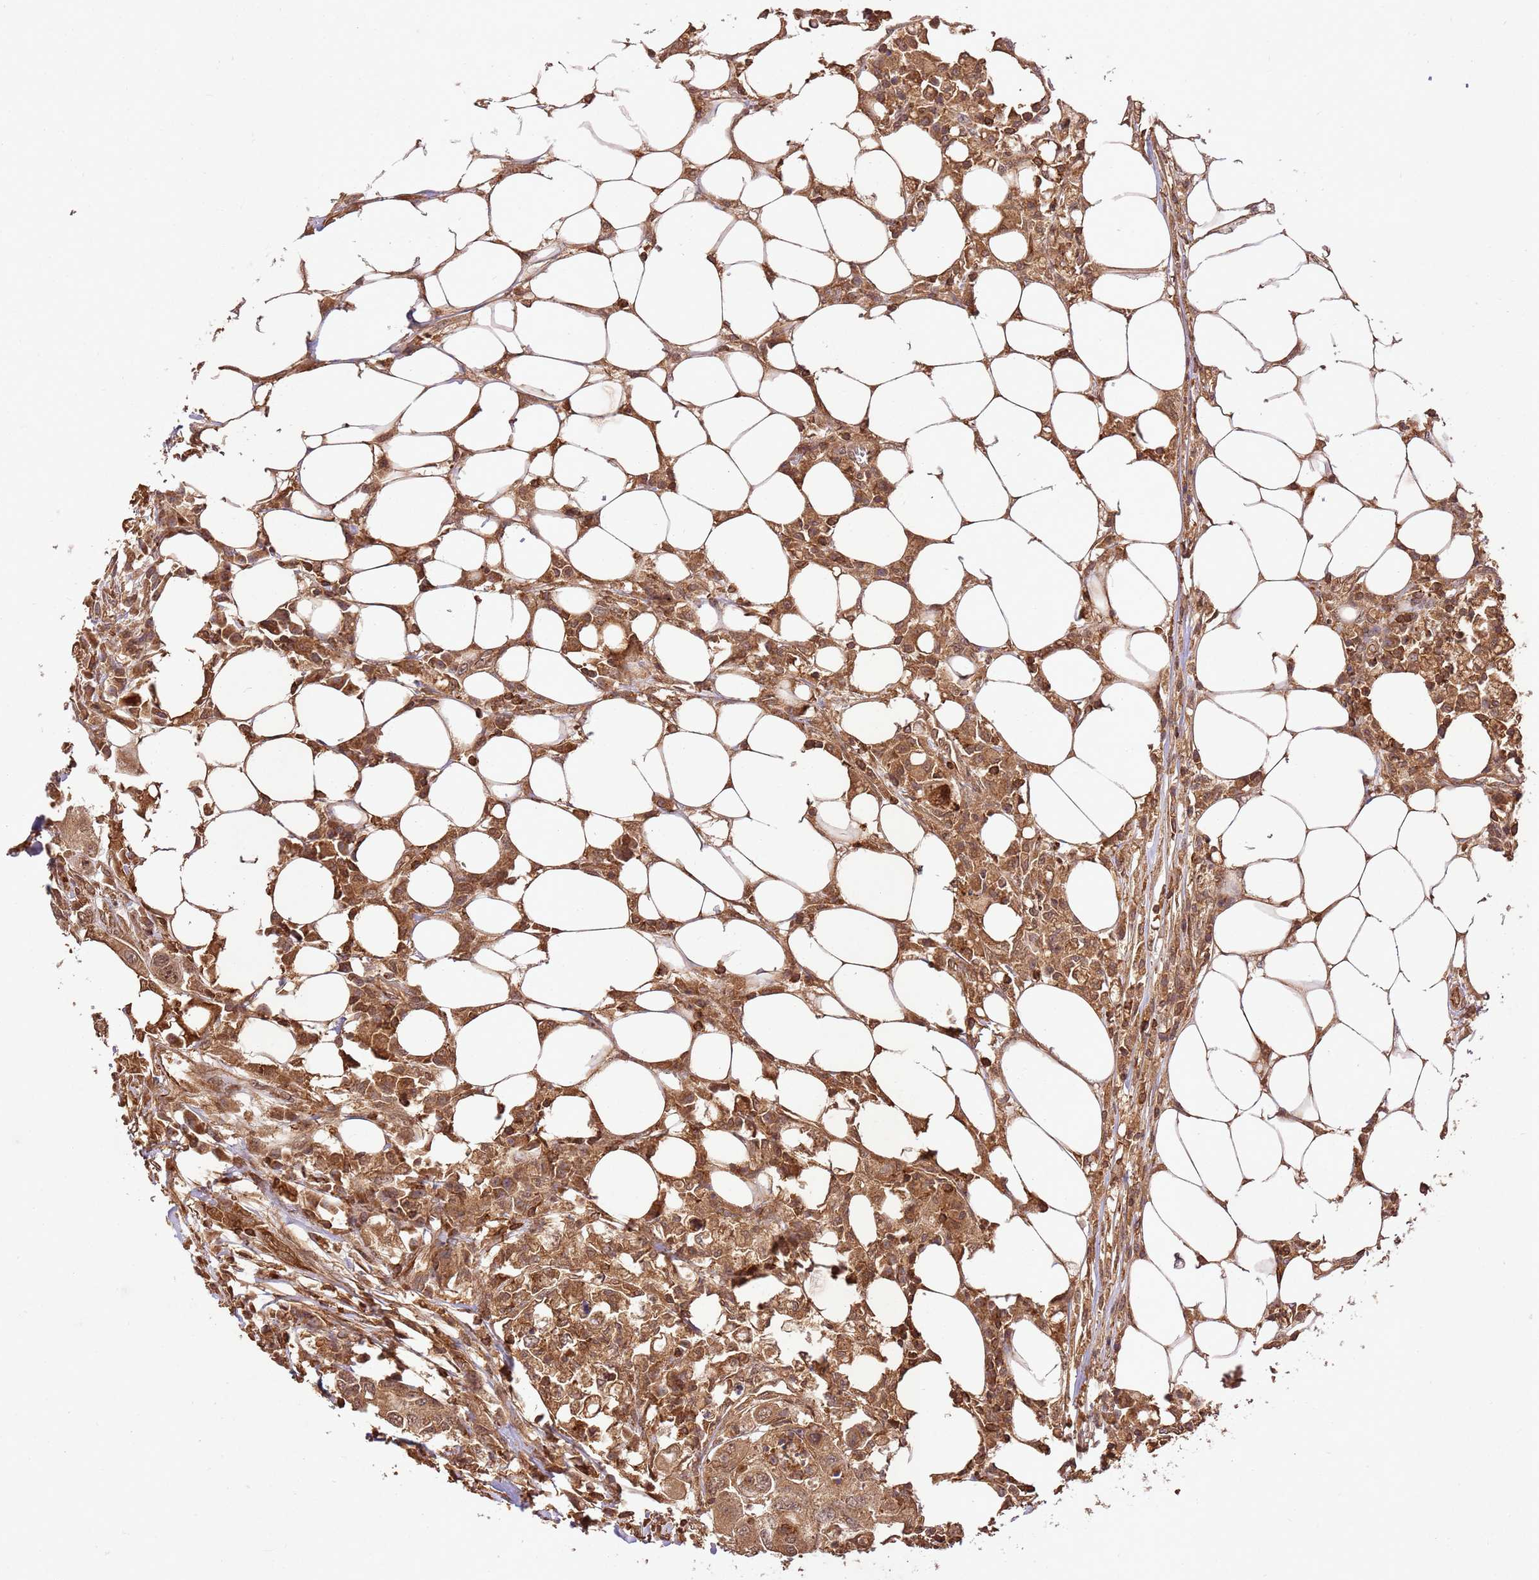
{"staining": {"intensity": "moderate", "quantity": ">75%", "location": "cytoplasmic/membranous"}, "tissue": "colorectal cancer", "cell_type": "Tumor cells", "image_type": "cancer", "snomed": [{"axis": "morphology", "description": "Adenocarcinoma, NOS"}, {"axis": "topography", "description": "Colon"}], "caption": "A micrograph showing moderate cytoplasmic/membranous positivity in about >75% of tumor cells in adenocarcinoma (colorectal), as visualized by brown immunohistochemical staining.", "gene": "KATNAL2", "patient": {"sex": "male", "age": 71}}